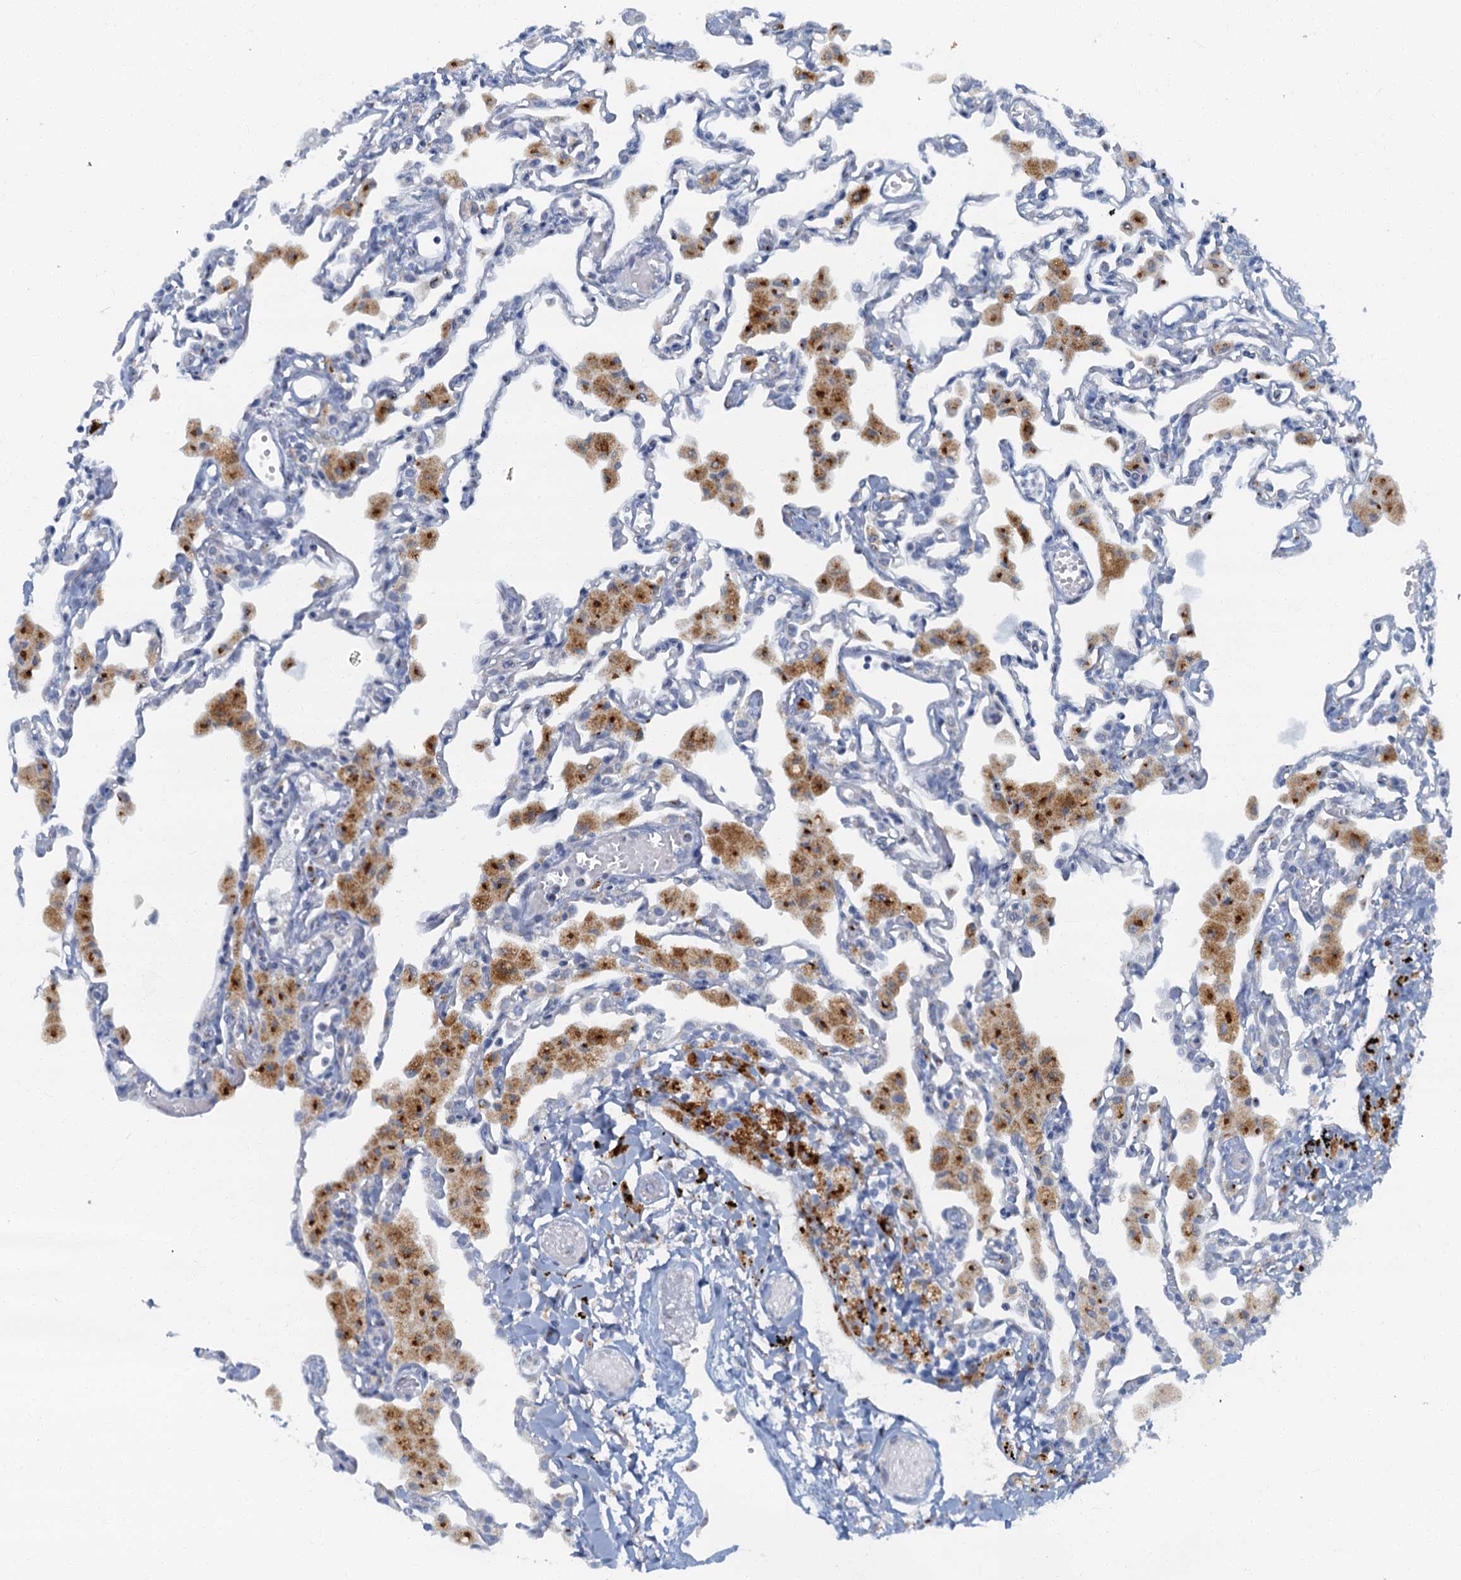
{"staining": {"intensity": "moderate", "quantity": "<25%", "location": "cytoplasmic/membranous"}, "tissue": "lung", "cell_type": "Alveolar cells", "image_type": "normal", "snomed": [{"axis": "morphology", "description": "Normal tissue, NOS"}, {"axis": "topography", "description": "Bronchus"}, {"axis": "topography", "description": "Lung"}], "caption": "This is a photomicrograph of immunohistochemistry (IHC) staining of benign lung, which shows moderate staining in the cytoplasmic/membranous of alveolar cells.", "gene": "LYPD3", "patient": {"sex": "female", "age": 49}}